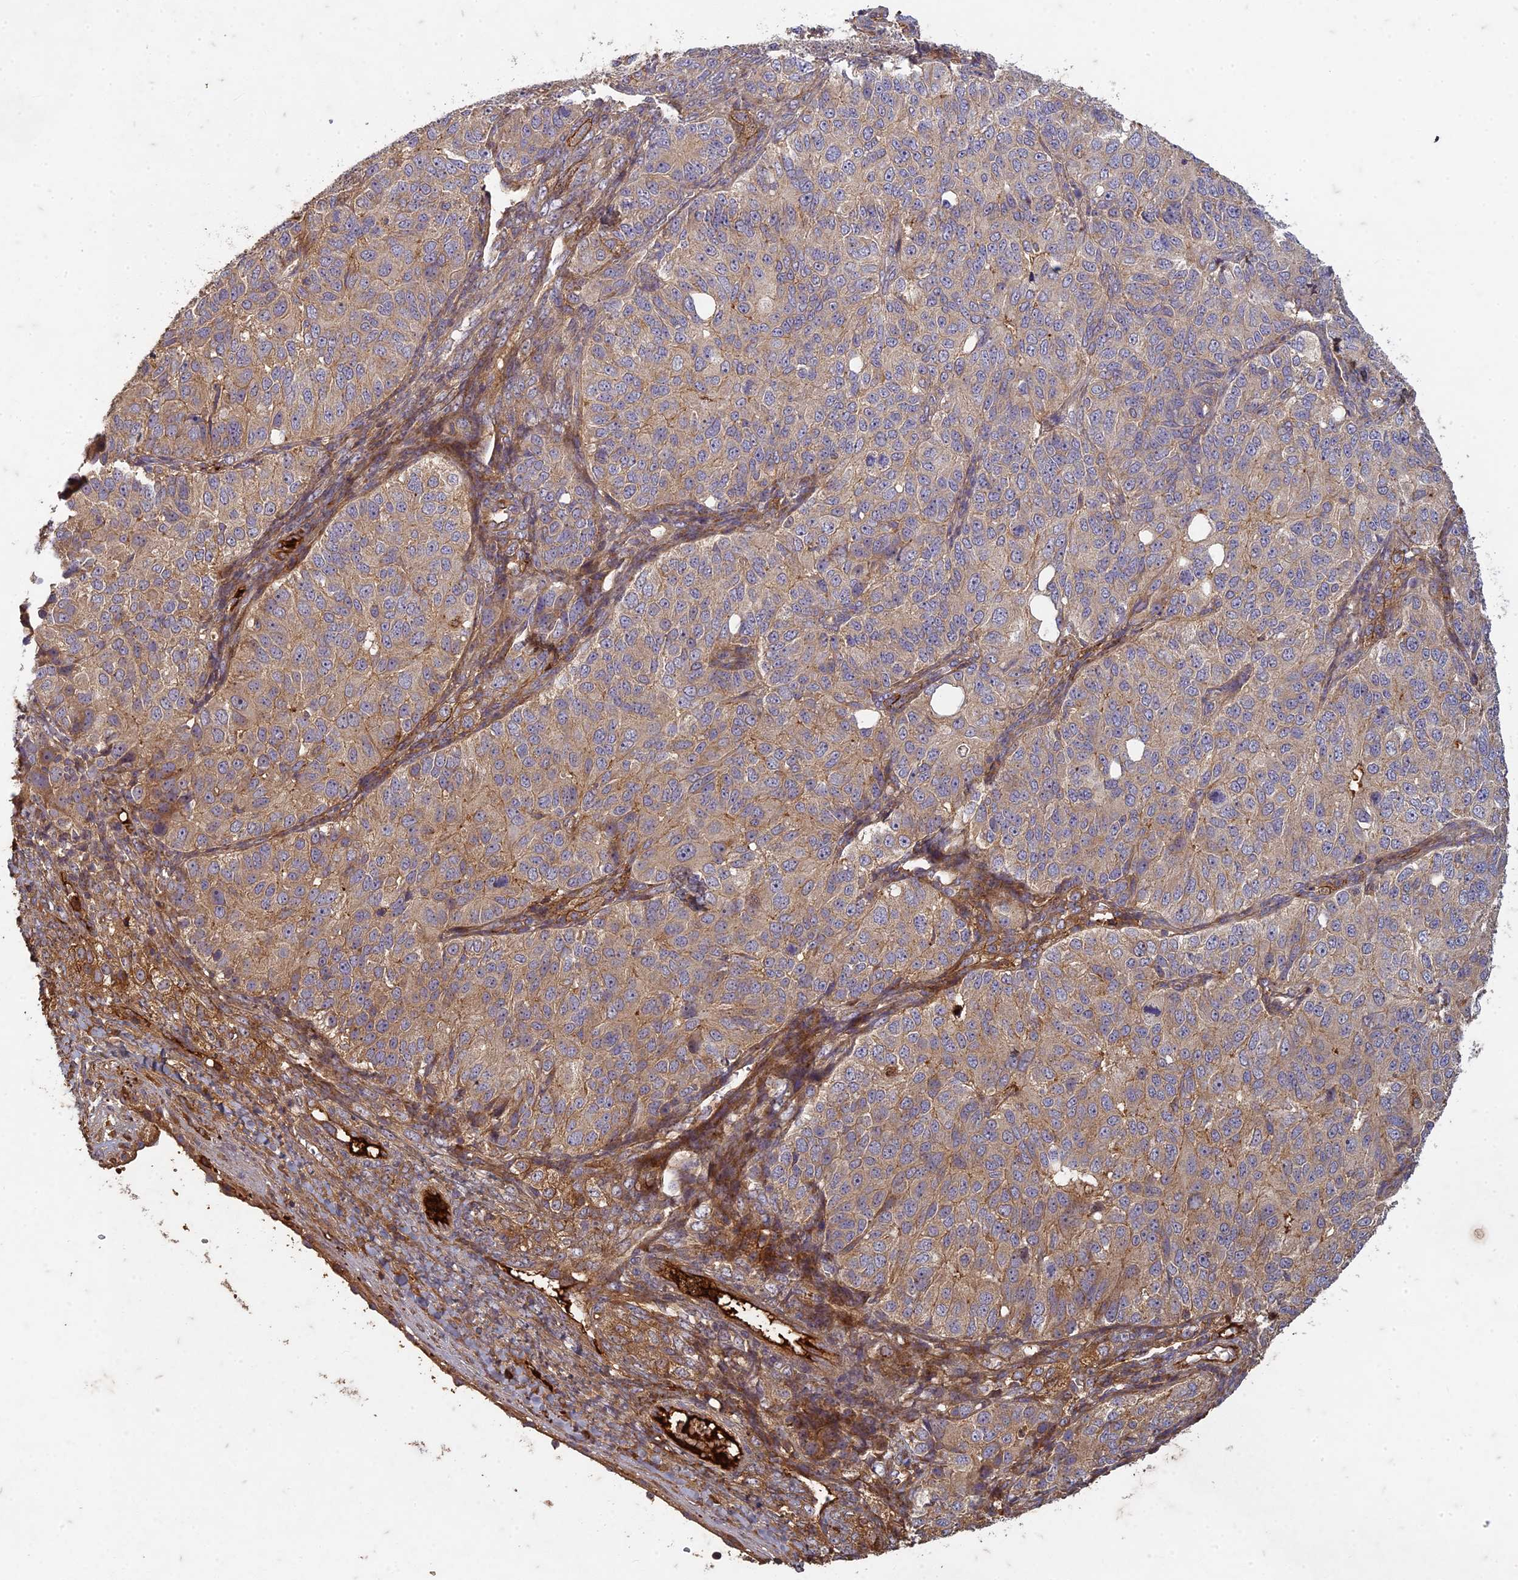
{"staining": {"intensity": "moderate", "quantity": ">75%", "location": "cytoplasmic/membranous"}, "tissue": "ovarian cancer", "cell_type": "Tumor cells", "image_type": "cancer", "snomed": [{"axis": "morphology", "description": "Carcinoma, endometroid"}, {"axis": "topography", "description": "Ovary"}], "caption": "Tumor cells exhibit medium levels of moderate cytoplasmic/membranous staining in about >75% of cells in human ovarian cancer. The protein is stained brown, and the nuclei are stained in blue (DAB IHC with brightfield microscopy, high magnification).", "gene": "TCF25", "patient": {"sex": "female", "age": 51}}